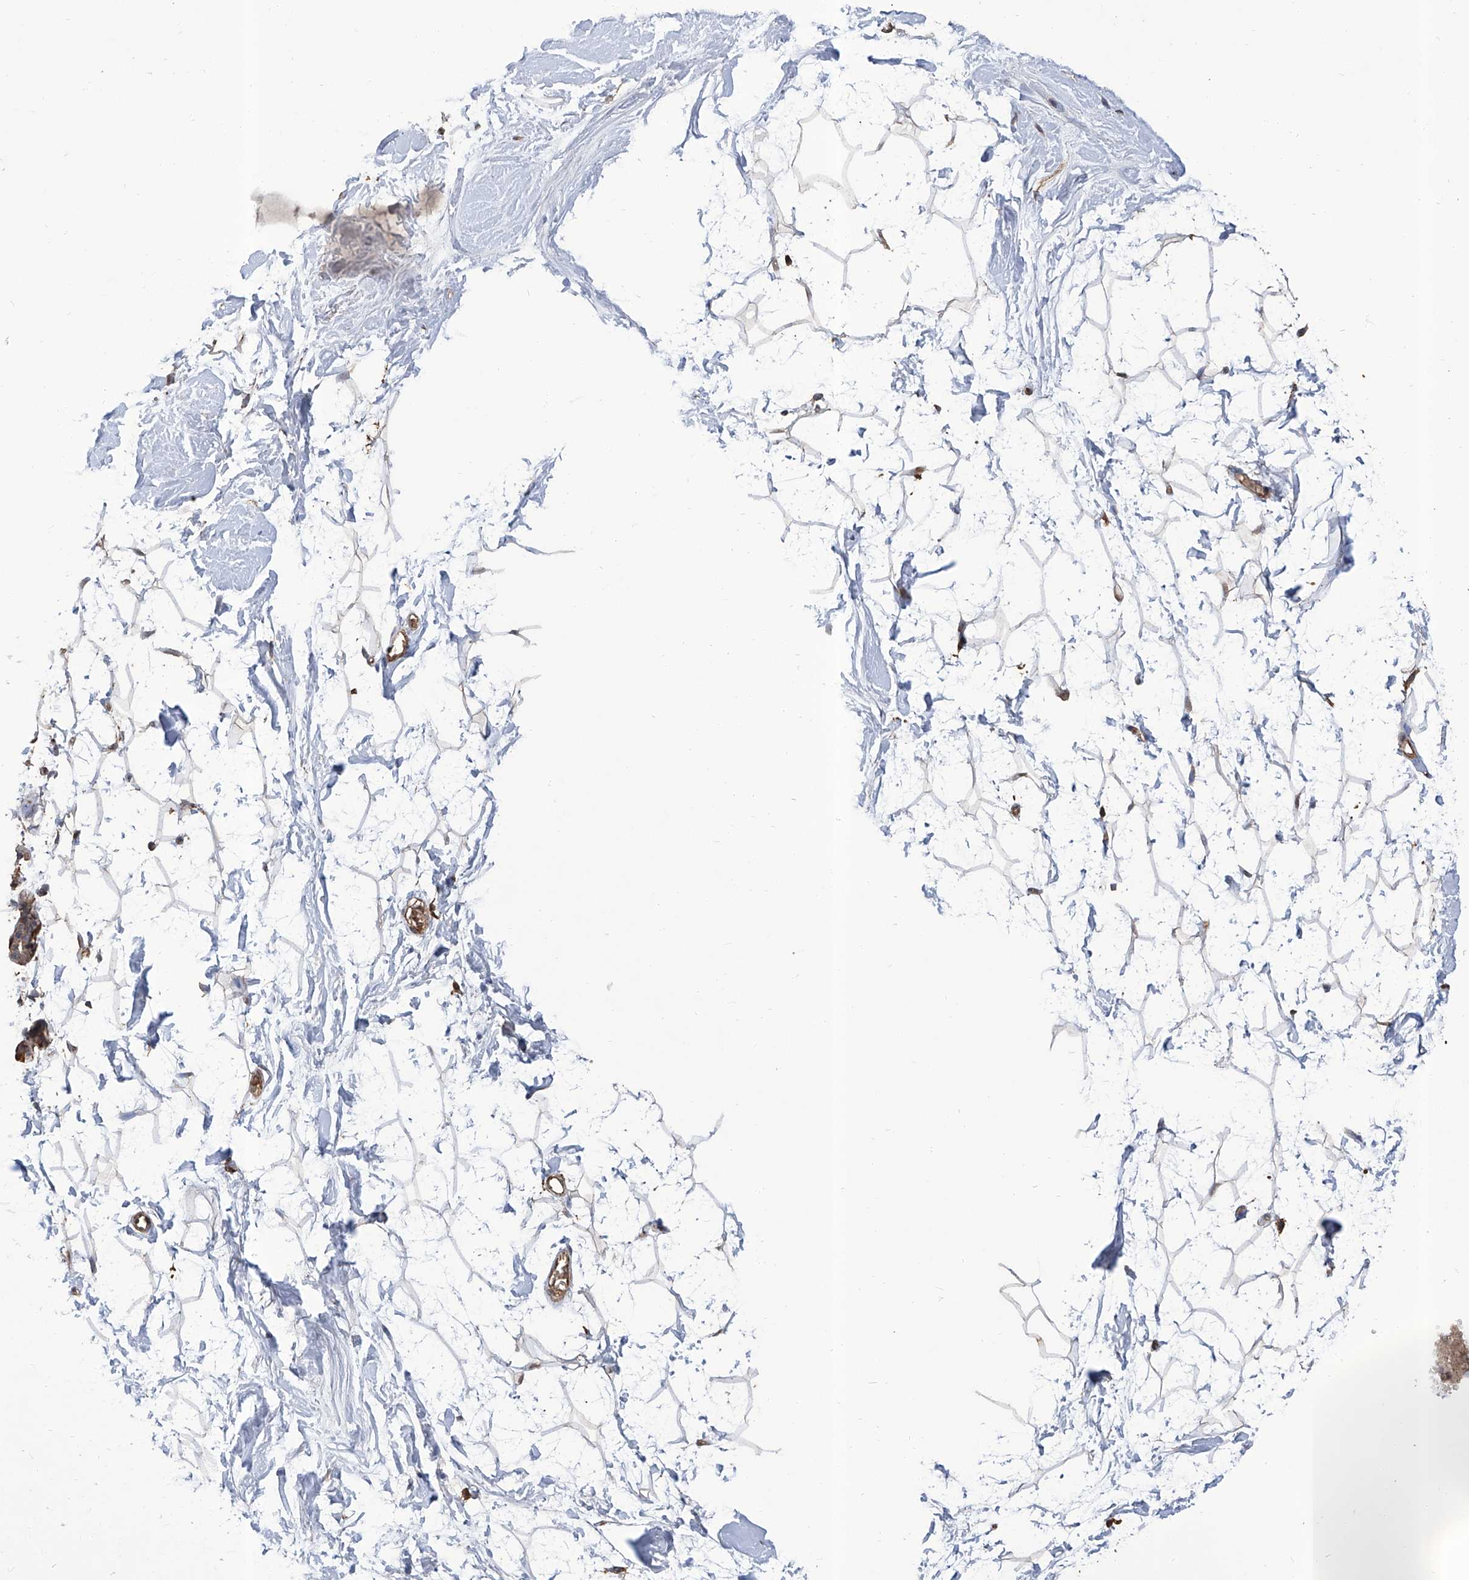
{"staining": {"intensity": "negative", "quantity": "none", "location": "none"}, "tissue": "breast", "cell_type": "Adipocytes", "image_type": "normal", "snomed": [{"axis": "morphology", "description": "Normal tissue, NOS"}, {"axis": "topography", "description": "Breast"}], "caption": "Immunohistochemical staining of unremarkable human breast shows no significant expression in adipocytes.", "gene": "GPT", "patient": {"sex": "female", "age": 26}}